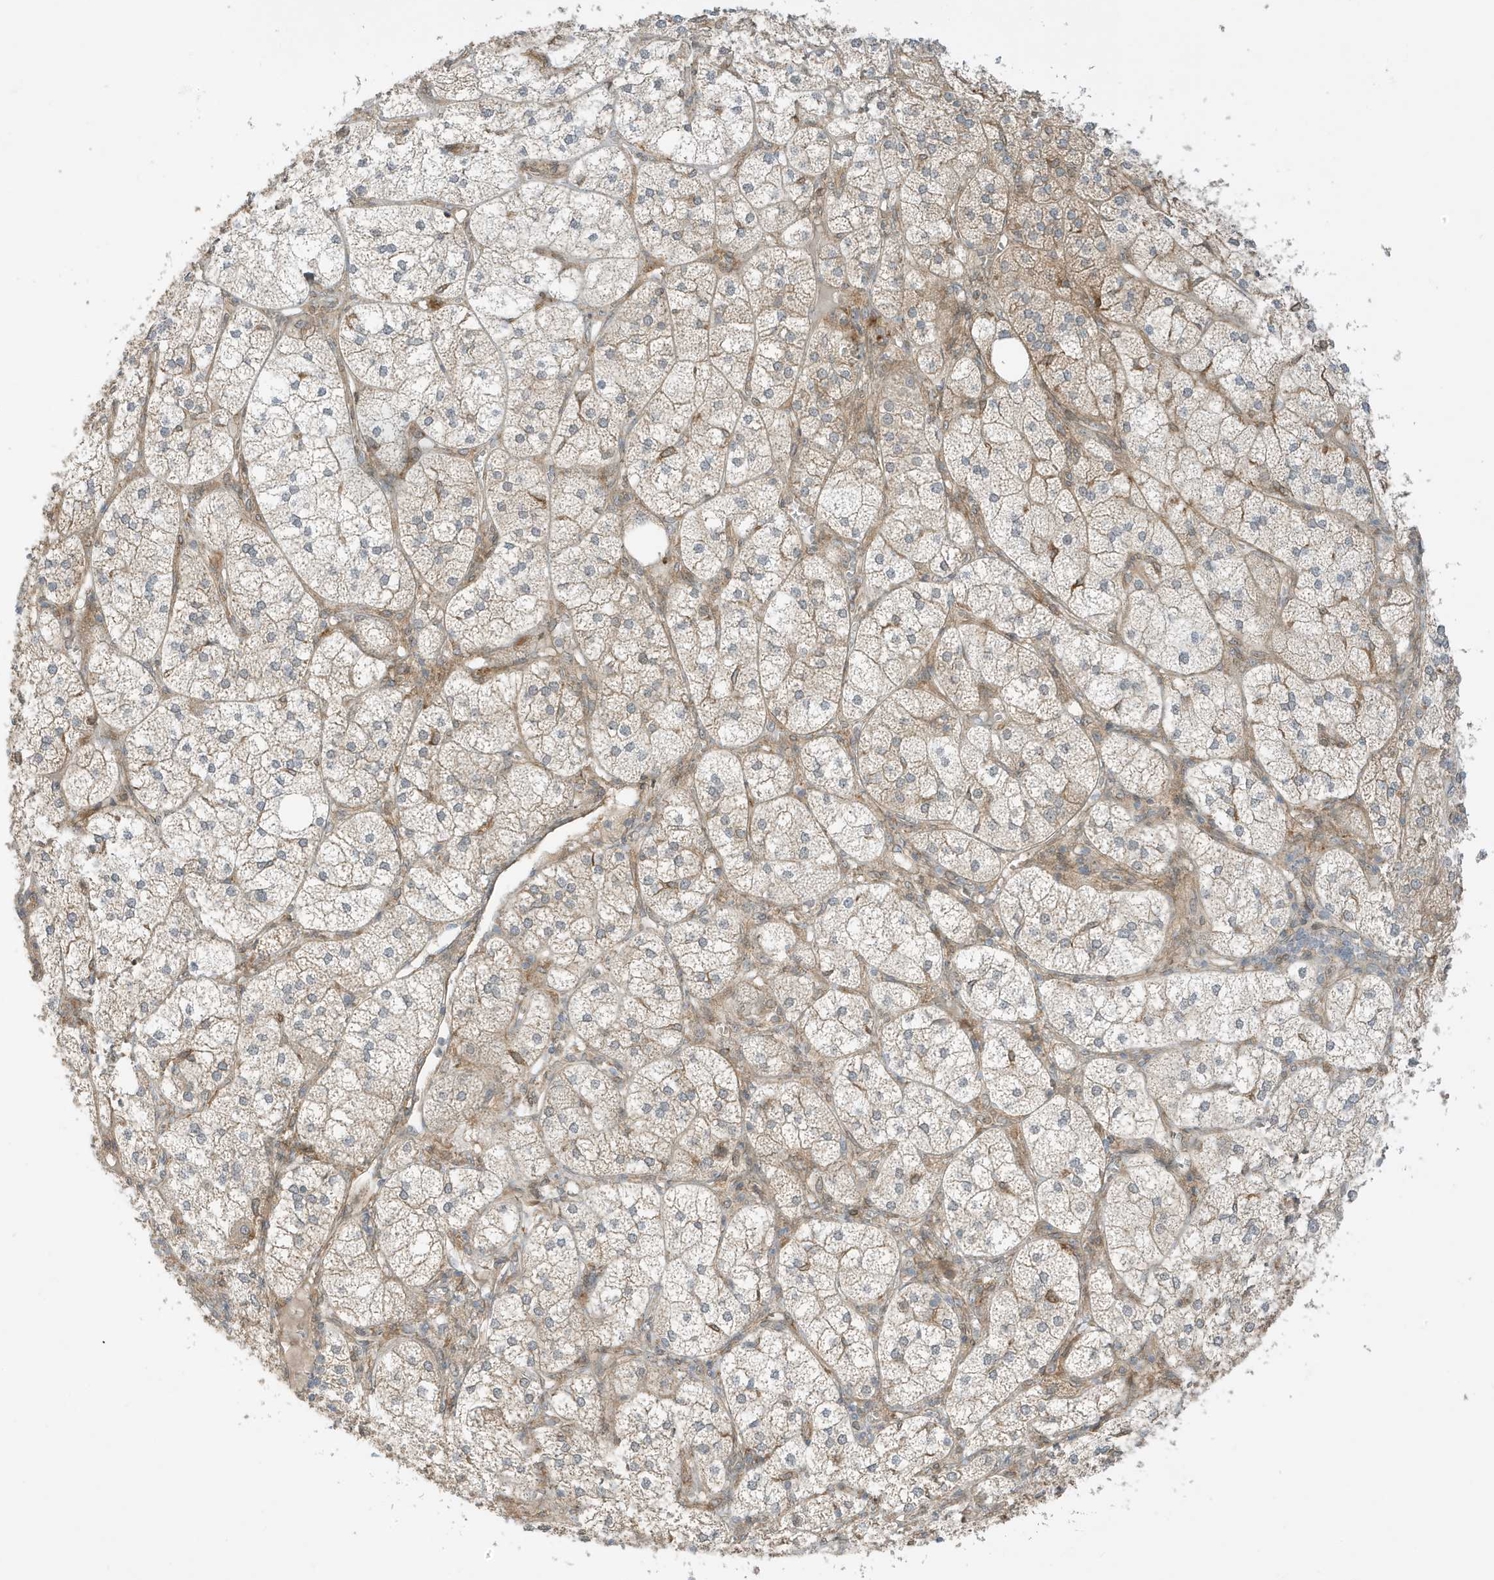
{"staining": {"intensity": "moderate", "quantity": ">75%", "location": "cytoplasmic/membranous"}, "tissue": "adrenal gland", "cell_type": "Glandular cells", "image_type": "normal", "snomed": [{"axis": "morphology", "description": "Normal tissue, NOS"}, {"axis": "topography", "description": "Adrenal gland"}], "caption": "Immunohistochemistry (IHC) (DAB (3,3'-diaminobenzidine)) staining of unremarkable adrenal gland exhibits moderate cytoplasmic/membranous protein positivity in about >75% of glandular cells.", "gene": "SCARF2", "patient": {"sex": "female", "age": 61}}